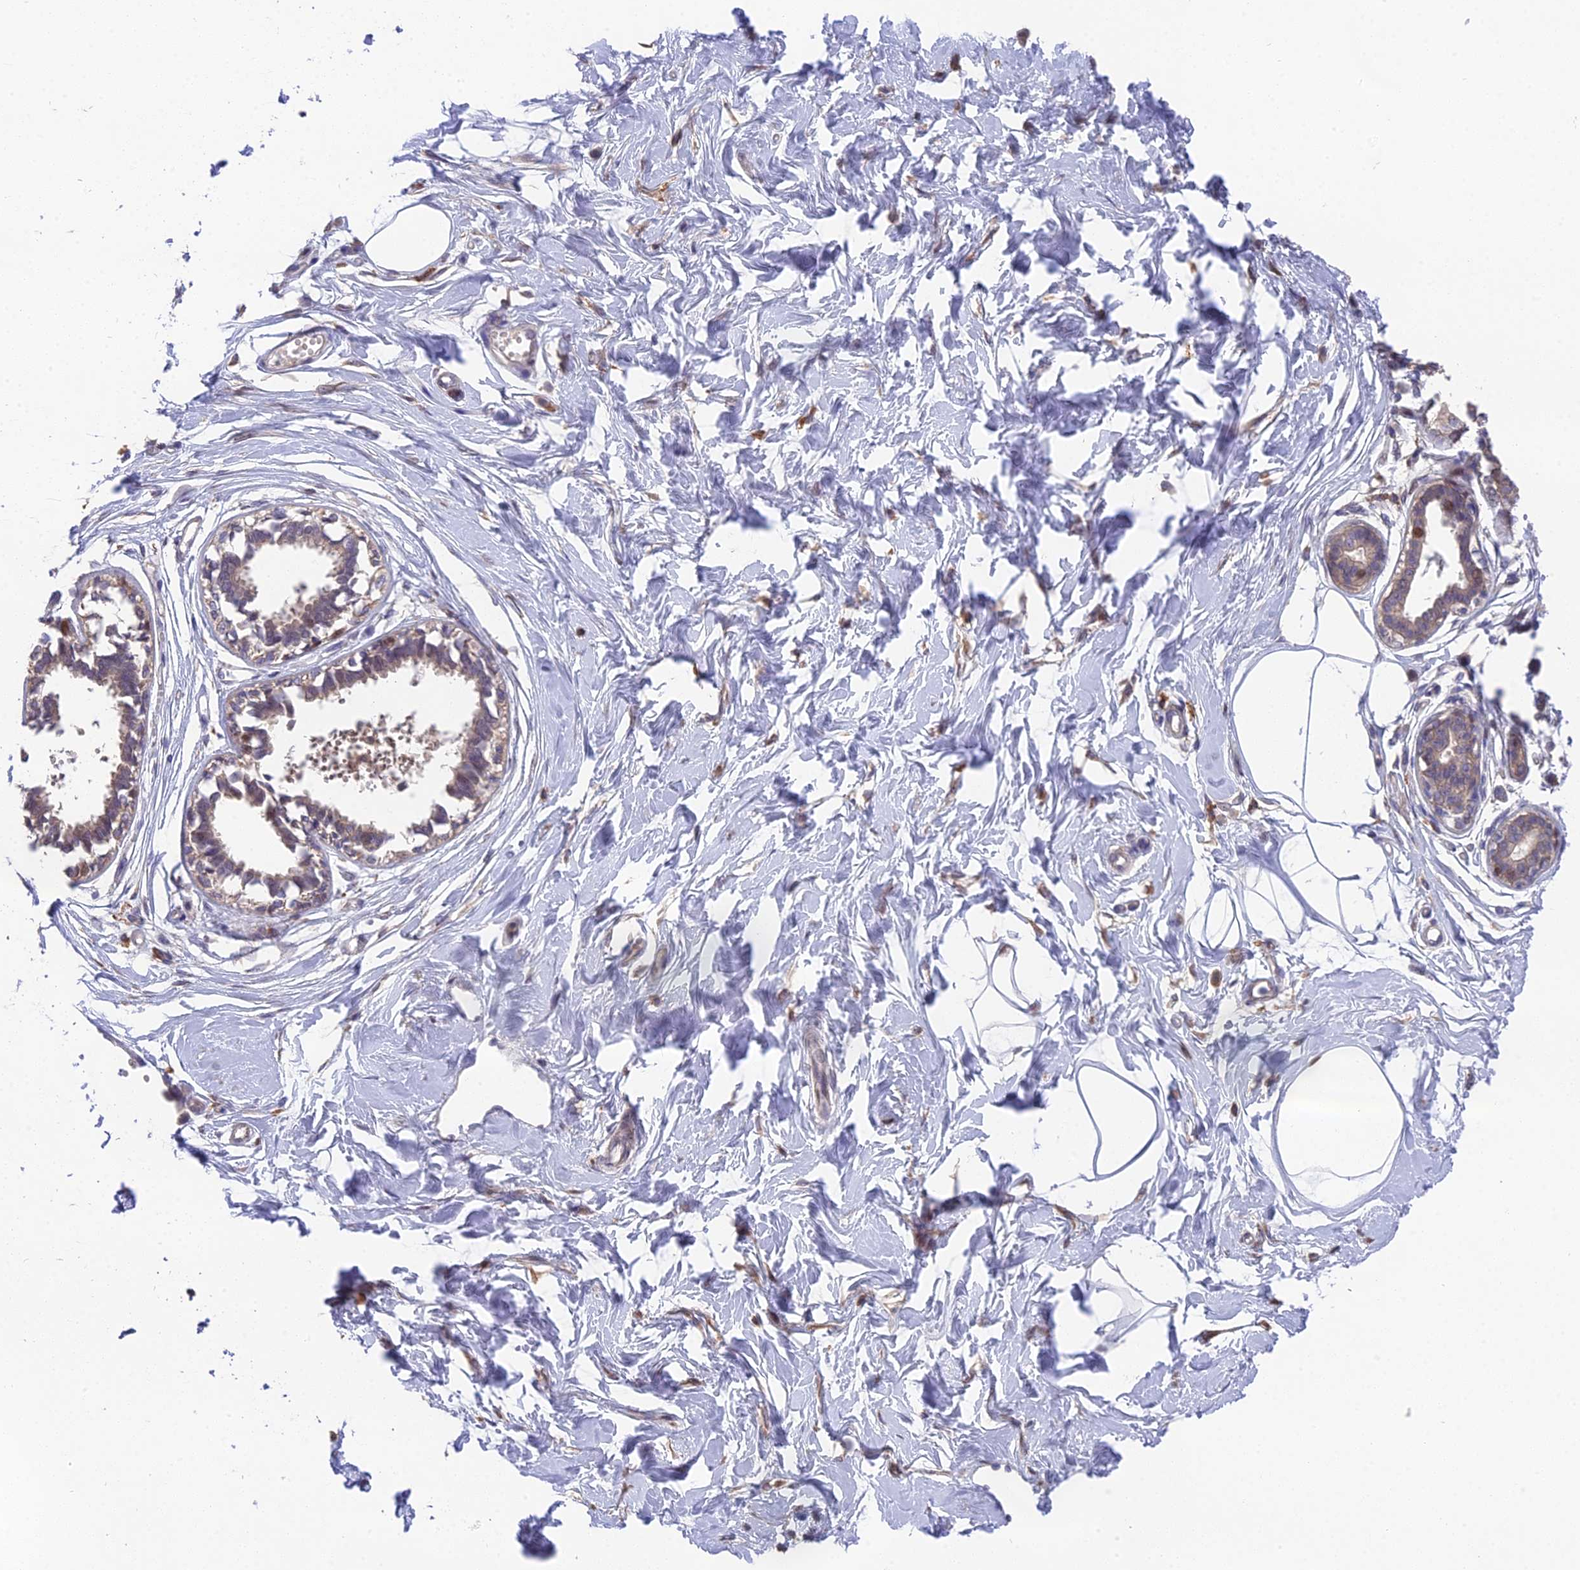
{"staining": {"intensity": "negative", "quantity": "none", "location": "none"}, "tissue": "breast", "cell_type": "Adipocytes", "image_type": "normal", "snomed": [{"axis": "morphology", "description": "Normal tissue, NOS"}, {"axis": "topography", "description": "Breast"}], "caption": "Protein analysis of benign breast demonstrates no significant positivity in adipocytes.", "gene": "PUS10", "patient": {"sex": "female", "age": 45}}